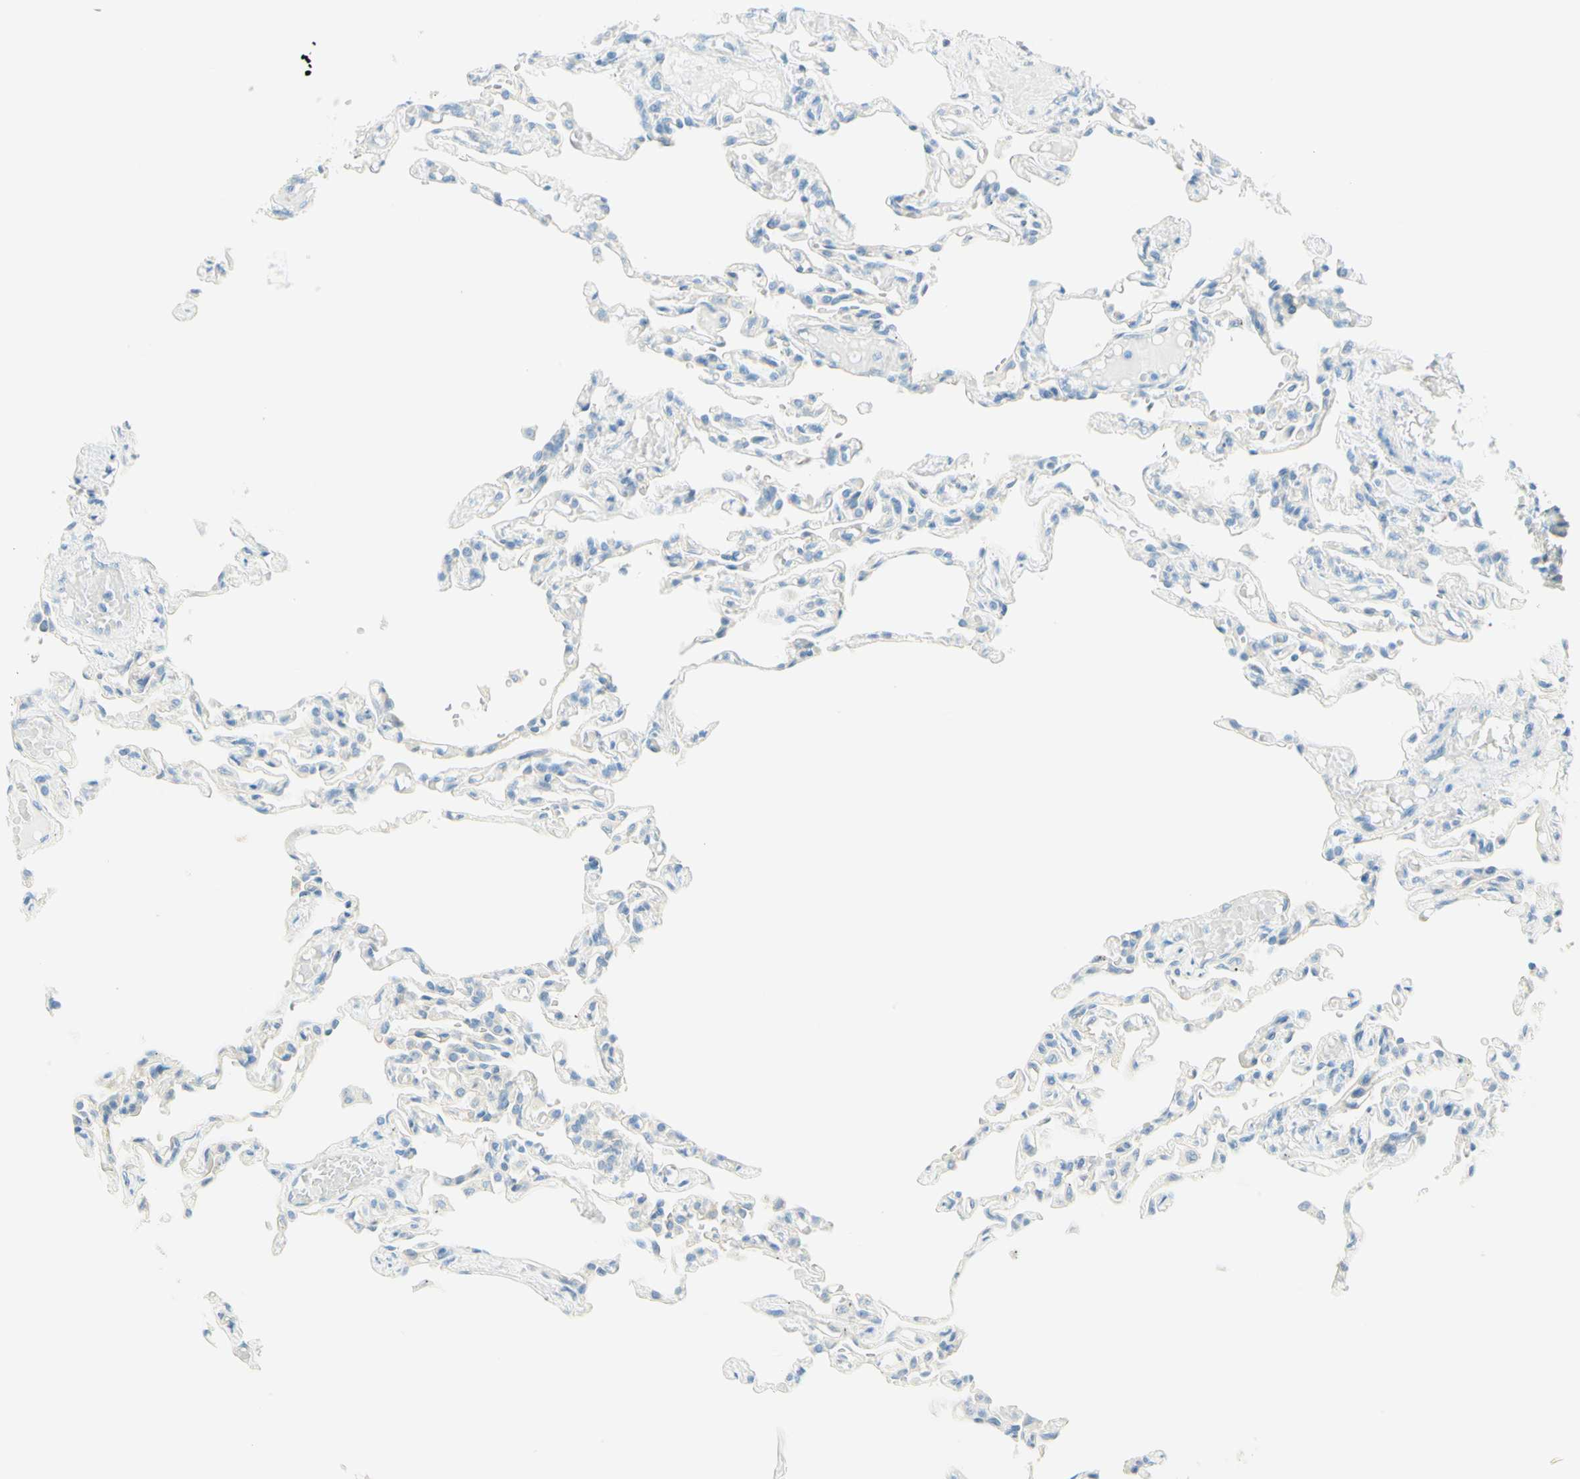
{"staining": {"intensity": "negative", "quantity": "none", "location": "none"}, "tissue": "lung", "cell_type": "Alveolar cells", "image_type": "normal", "snomed": [{"axis": "morphology", "description": "Normal tissue, NOS"}, {"axis": "topography", "description": "Lung"}], "caption": "Protein analysis of benign lung shows no significant expression in alveolar cells.", "gene": "TMEM132D", "patient": {"sex": "male", "age": 21}}